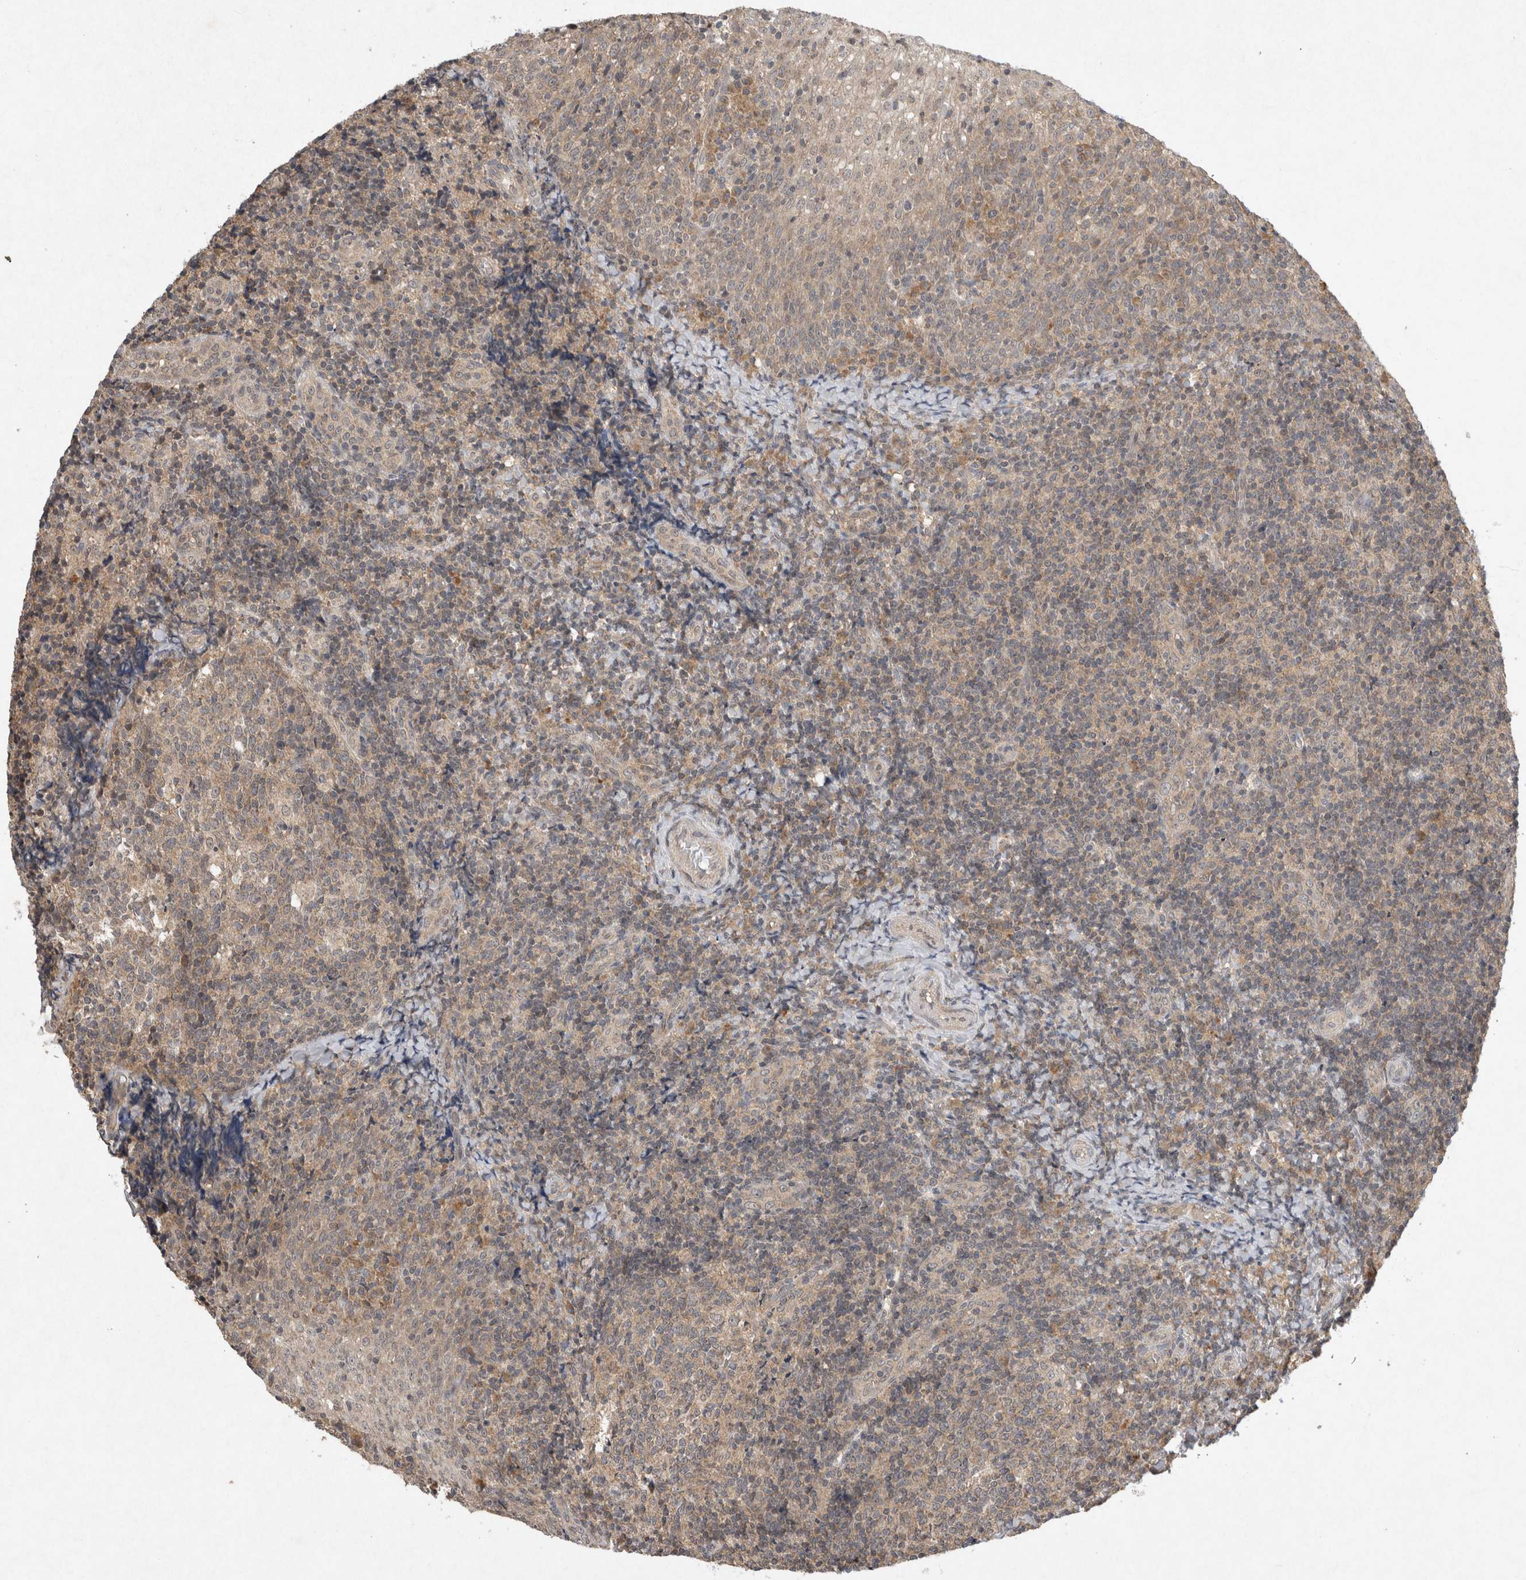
{"staining": {"intensity": "negative", "quantity": "none", "location": "none"}, "tissue": "tonsil", "cell_type": "Germinal center cells", "image_type": "normal", "snomed": [{"axis": "morphology", "description": "Normal tissue, NOS"}, {"axis": "topography", "description": "Tonsil"}], "caption": "Immunohistochemistry (IHC) image of unremarkable tonsil: tonsil stained with DAB displays no significant protein staining in germinal center cells.", "gene": "LOXL2", "patient": {"sex": "female", "age": 19}}